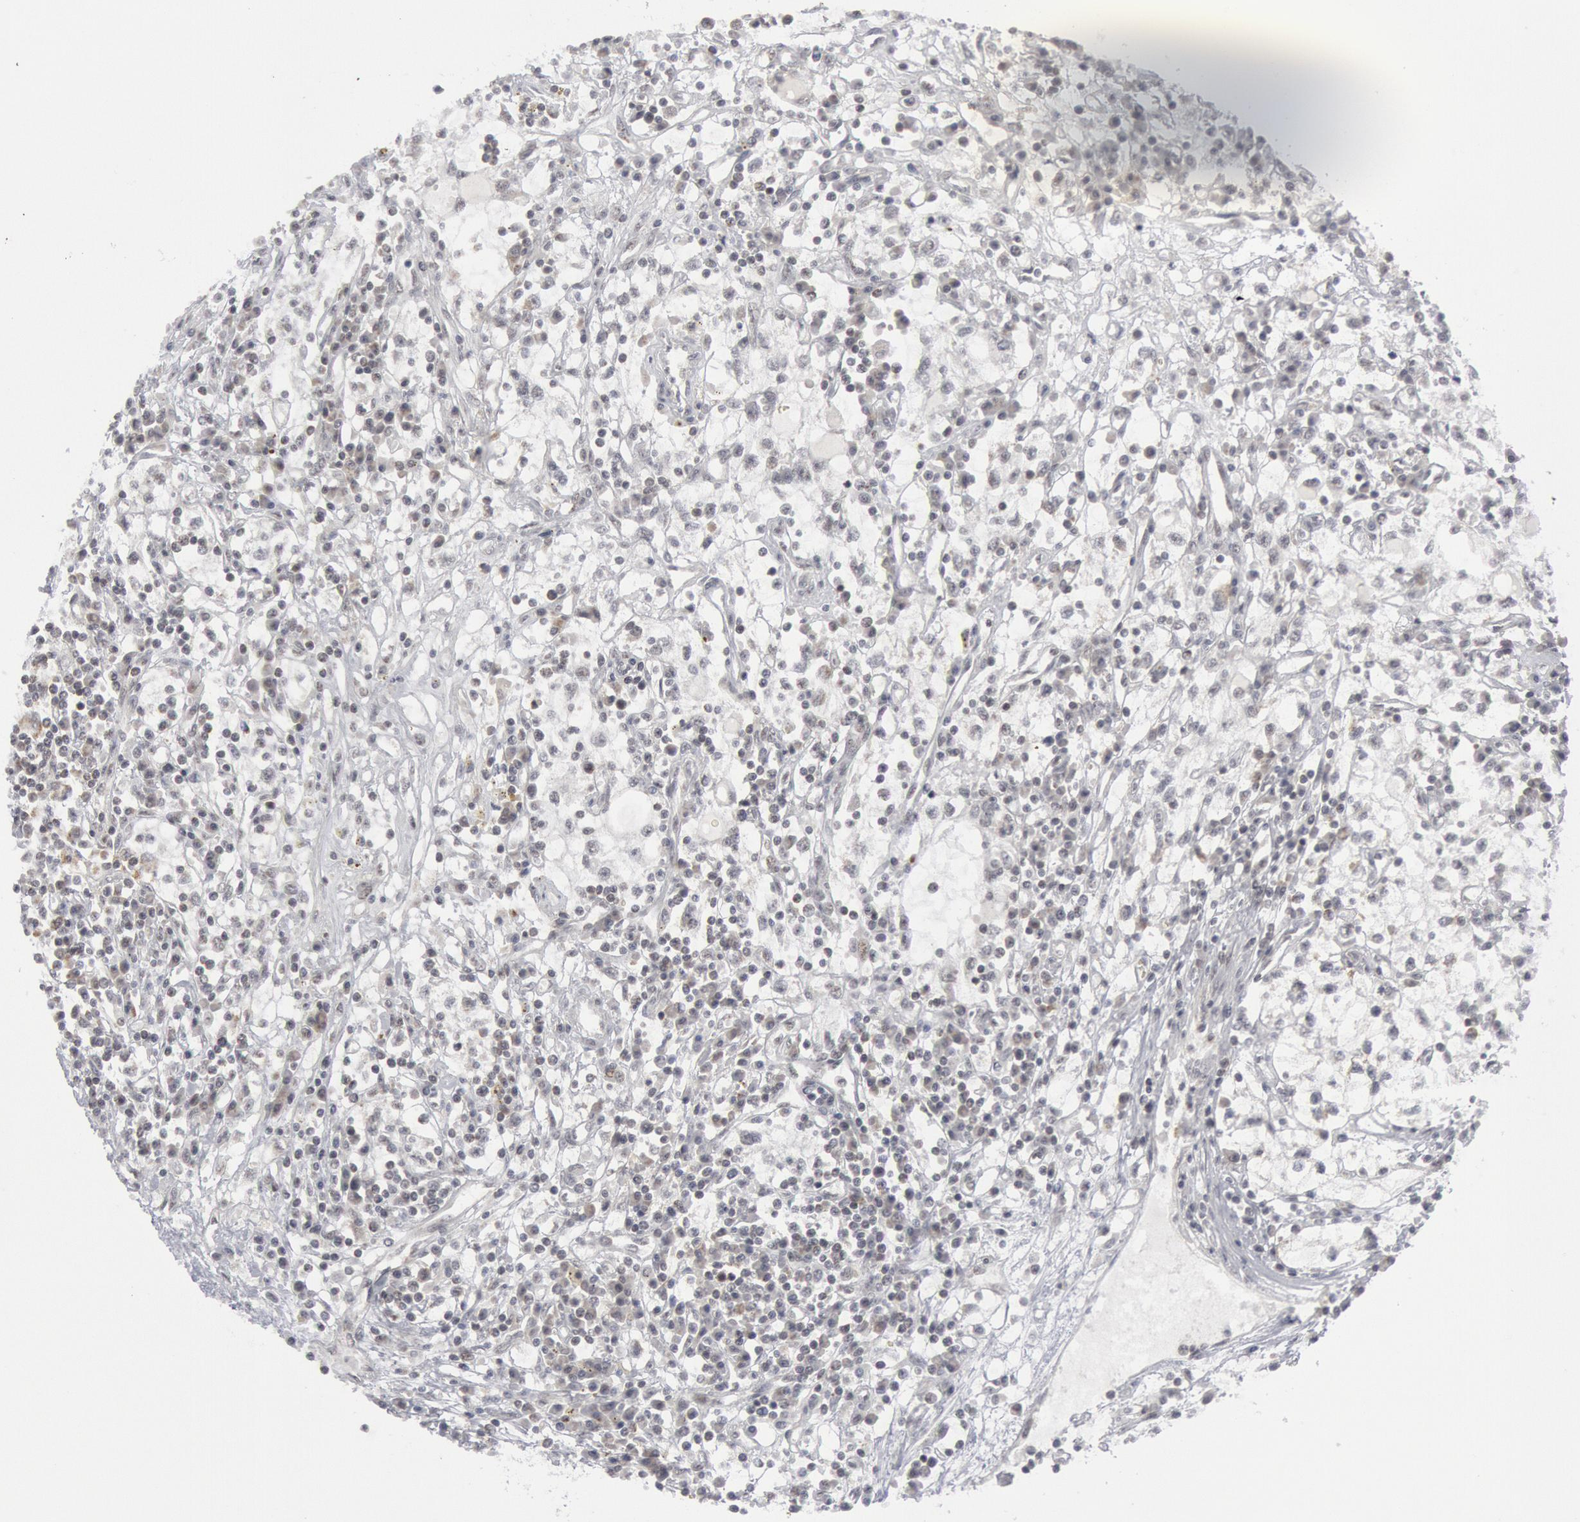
{"staining": {"intensity": "negative", "quantity": "none", "location": "none"}, "tissue": "renal cancer", "cell_type": "Tumor cells", "image_type": "cancer", "snomed": [{"axis": "morphology", "description": "Adenocarcinoma, NOS"}, {"axis": "topography", "description": "Kidney"}], "caption": "This is a image of IHC staining of renal adenocarcinoma, which shows no positivity in tumor cells.", "gene": "CASP9", "patient": {"sex": "male", "age": 82}}